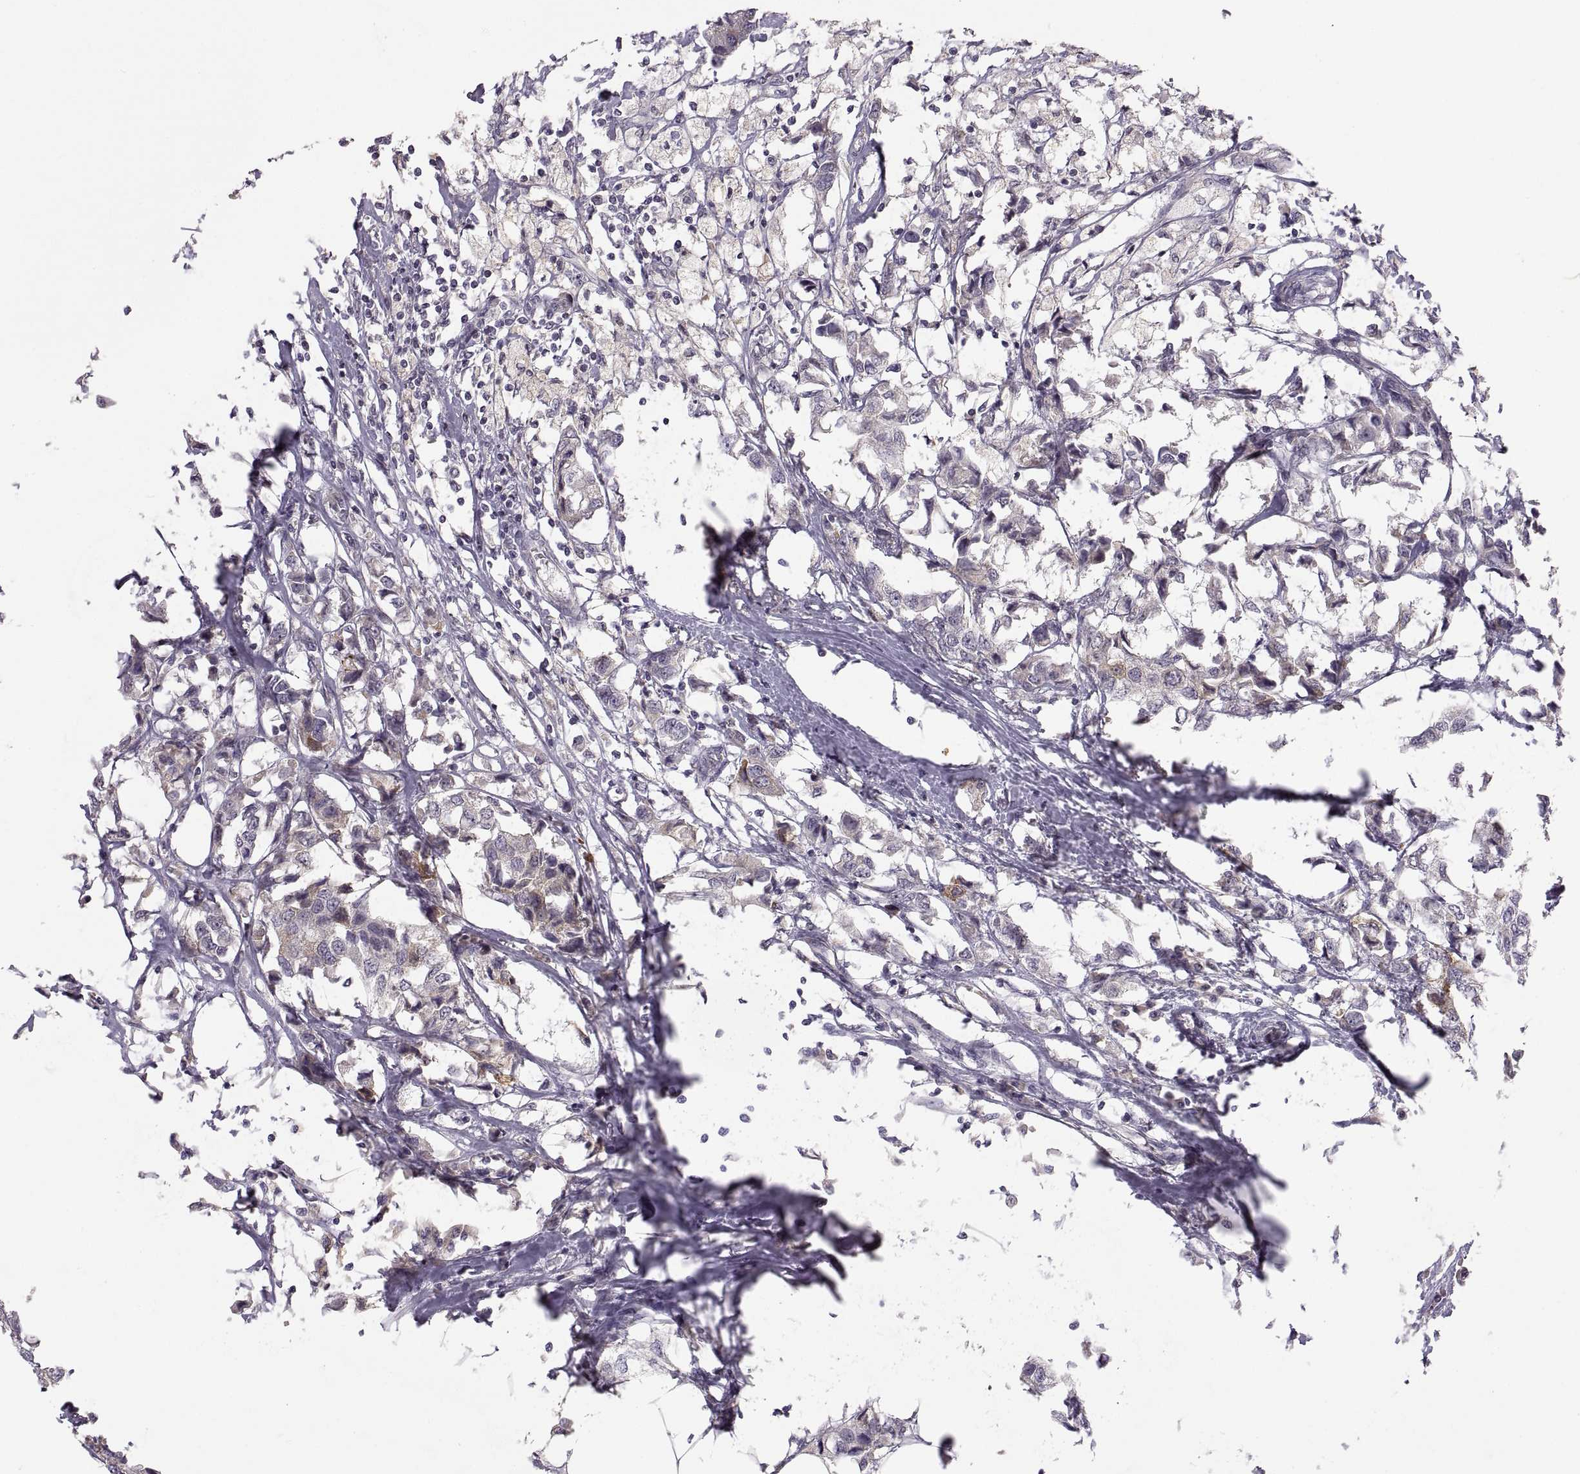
{"staining": {"intensity": "negative", "quantity": "none", "location": "none"}, "tissue": "breast cancer", "cell_type": "Tumor cells", "image_type": "cancer", "snomed": [{"axis": "morphology", "description": "Duct carcinoma"}, {"axis": "topography", "description": "Breast"}], "caption": "This is a micrograph of IHC staining of breast cancer (infiltrating ductal carcinoma), which shows no staining in tumor cells.", "gene": "HMGCR", "patient": {"sex": "female", "age": 80}}